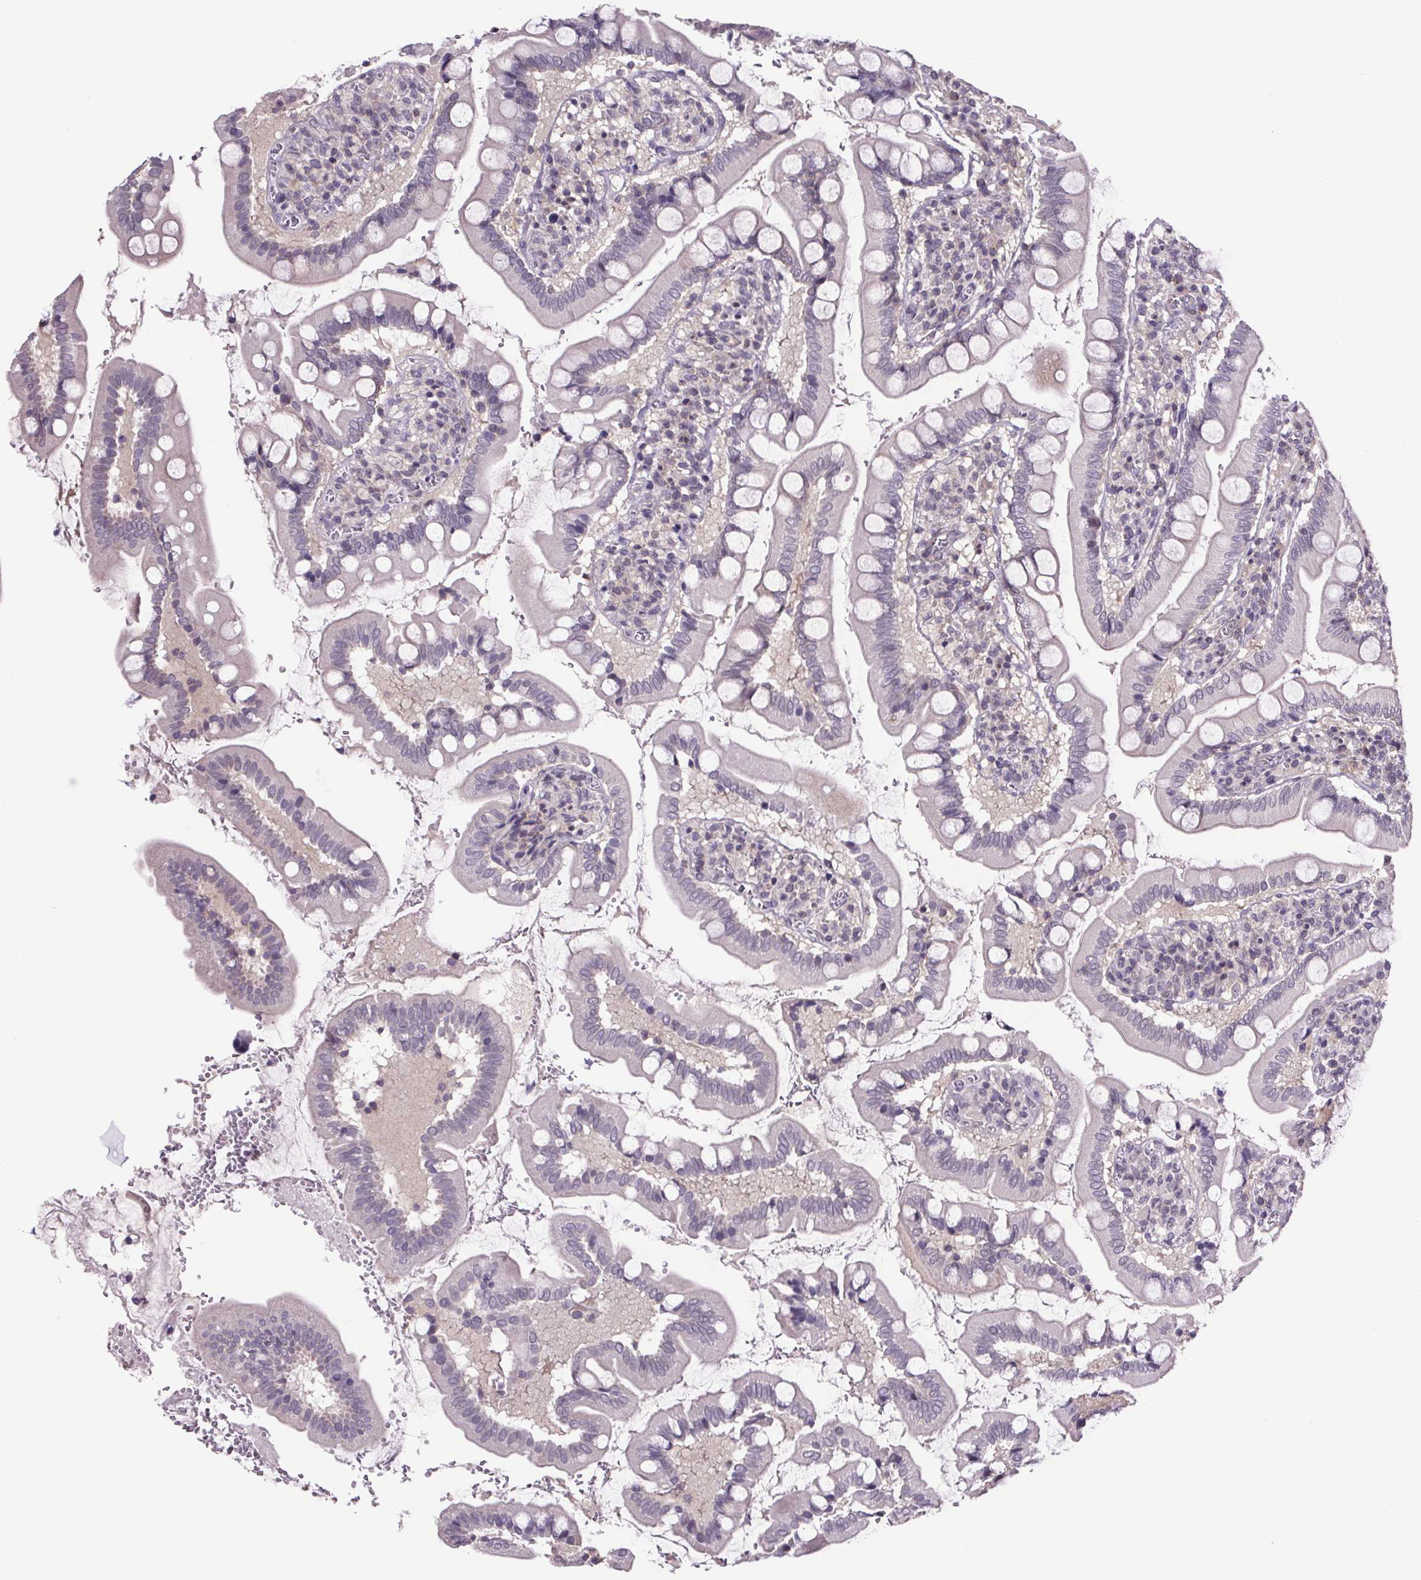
{"staining": {"intensity": "weak", "quantity": "<25%", "location": "cytoplasmic/membranous"}, "tissue": "small intestine", "cell_type": "Glandular cells", "image_type": "normal", "snomed": [{"axis": "morphology", "description": "Normal tissue, NOS"}, {"axis": "topography", "description": "Small intestine"}], "caption": "Photomicrograph shows no protein positivity in glandular cells of unremarkable small intestine. (DAB (3,3'-diaminobenzidine) immunohistochemistry (IHC), high magnification).", "gene": "TTC12", "patient": {"sex": "female", "age": 56}}